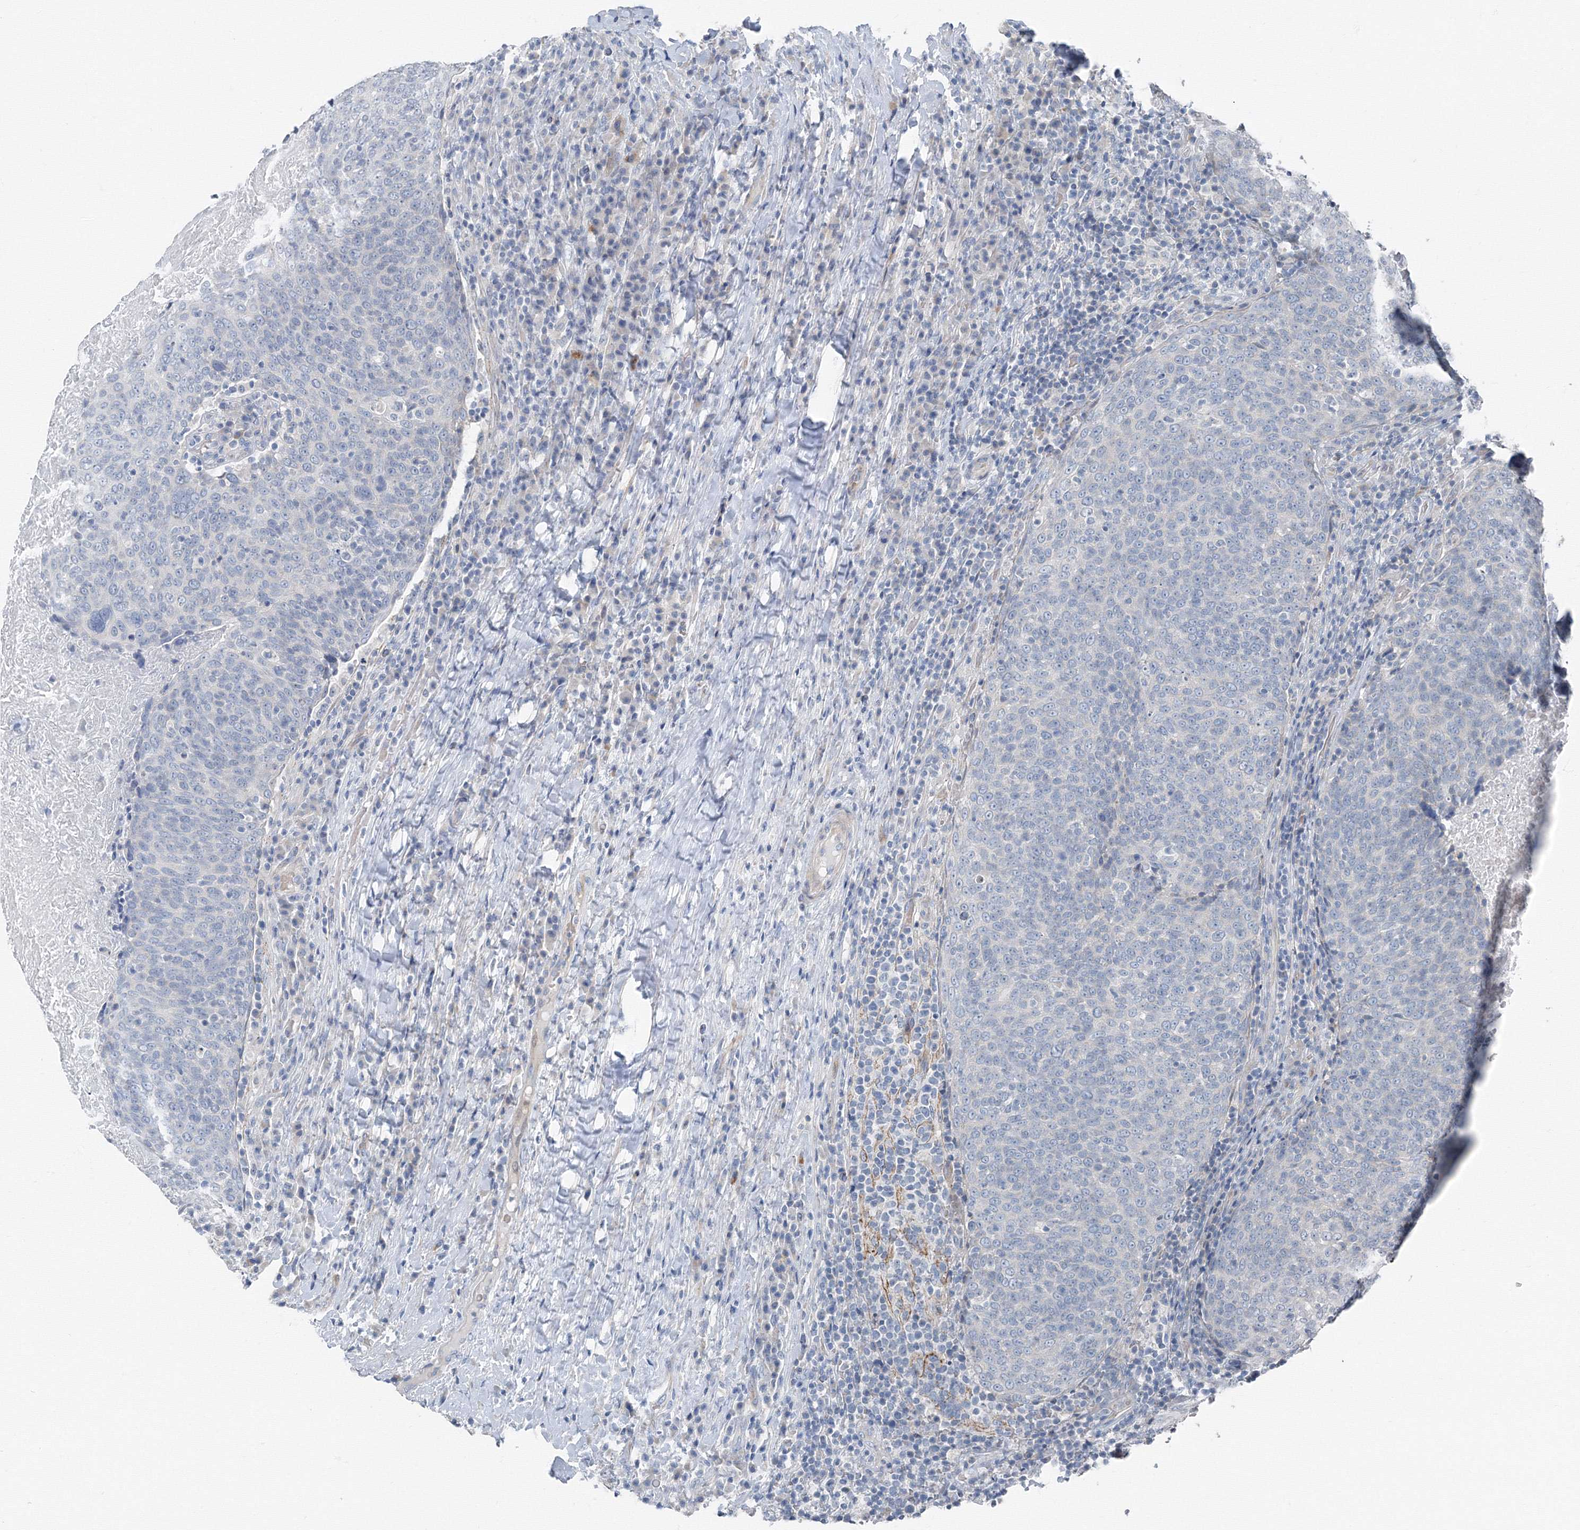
{"staining": {"intensity": "negative", "quantity": "none", "location": "none"}, "tissue": "head and neck cancer", "cell_type": "Tumor cells", "image_type": "cancer", "snomed": [{"axis": "morphology", "description": "Squamous cell carcinoma, NOS"}, {"axis": "morphology", "description": "Squamous cell carcinoma, metastatic, NOS"}, {"axis": "topography", "description": "Lymph node"}, {"axis": "topography", "description": "Head-Neck"}], "caption": "Protein analysis of head and neck cancer reveals no significant expression in tumor cells.", "gene": "AASDH", "patient": {"sex": "male", "age": 62}}